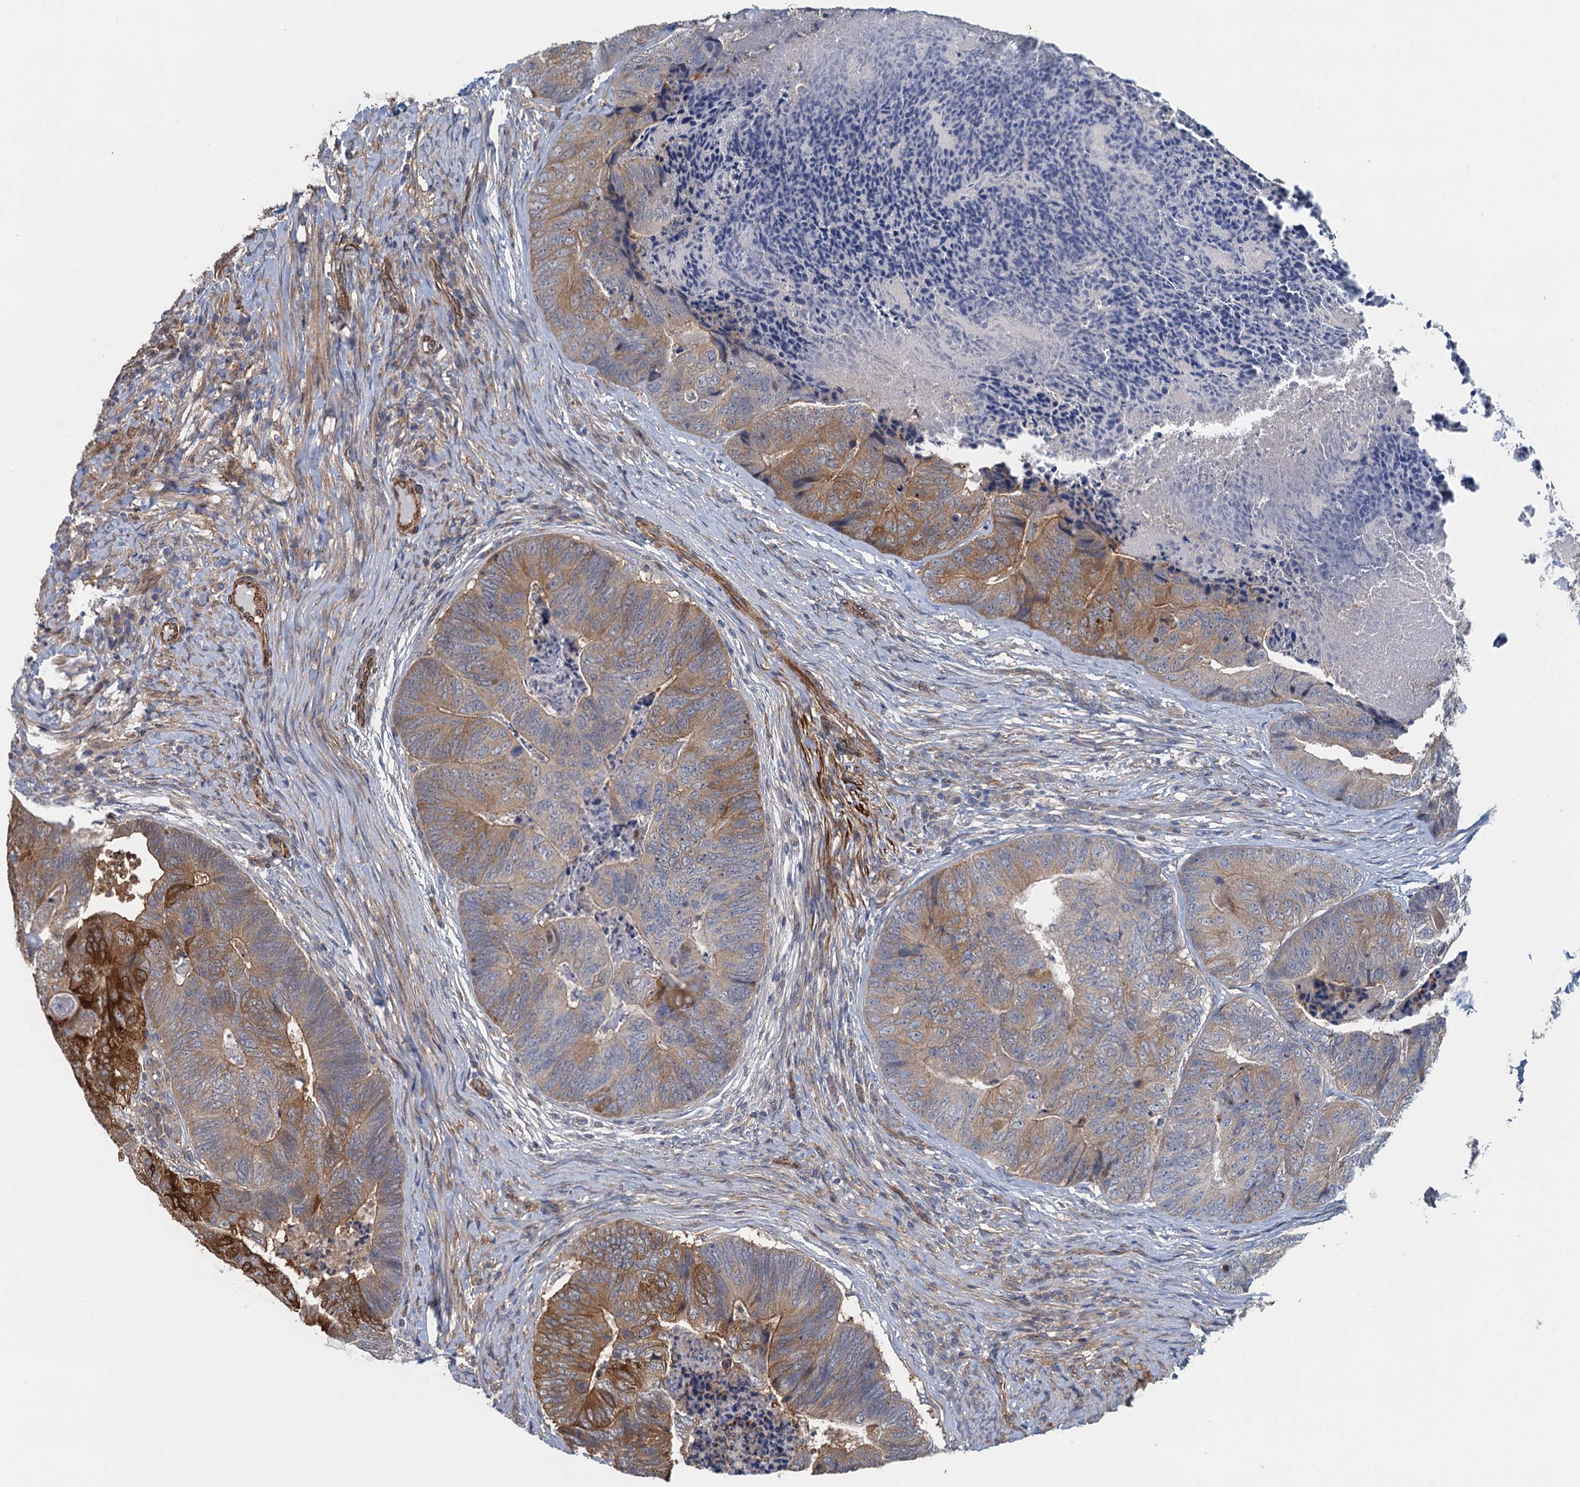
{"staining": {"intensity": "moderate", "quantity": "25%-75%", "location": "cytoplasmic/membranous"}, "tissue": "colorectal cancer", "cell_type": "Tumor cells", "image_type": "cancer", "snomed": [{"axis": "morphology", "description": "Adenocarcinoma, NOS"}, {"axis": "topography", "description": "Colon"}], "caption": "A brown stain highlights moderate cytoplasmic/membranous positivity of a protein in human colorectal cancer (adenocarcinoma) tumor cells.", "gene": "RSAD2", "patient": {"sex": "female", "age": 67}}